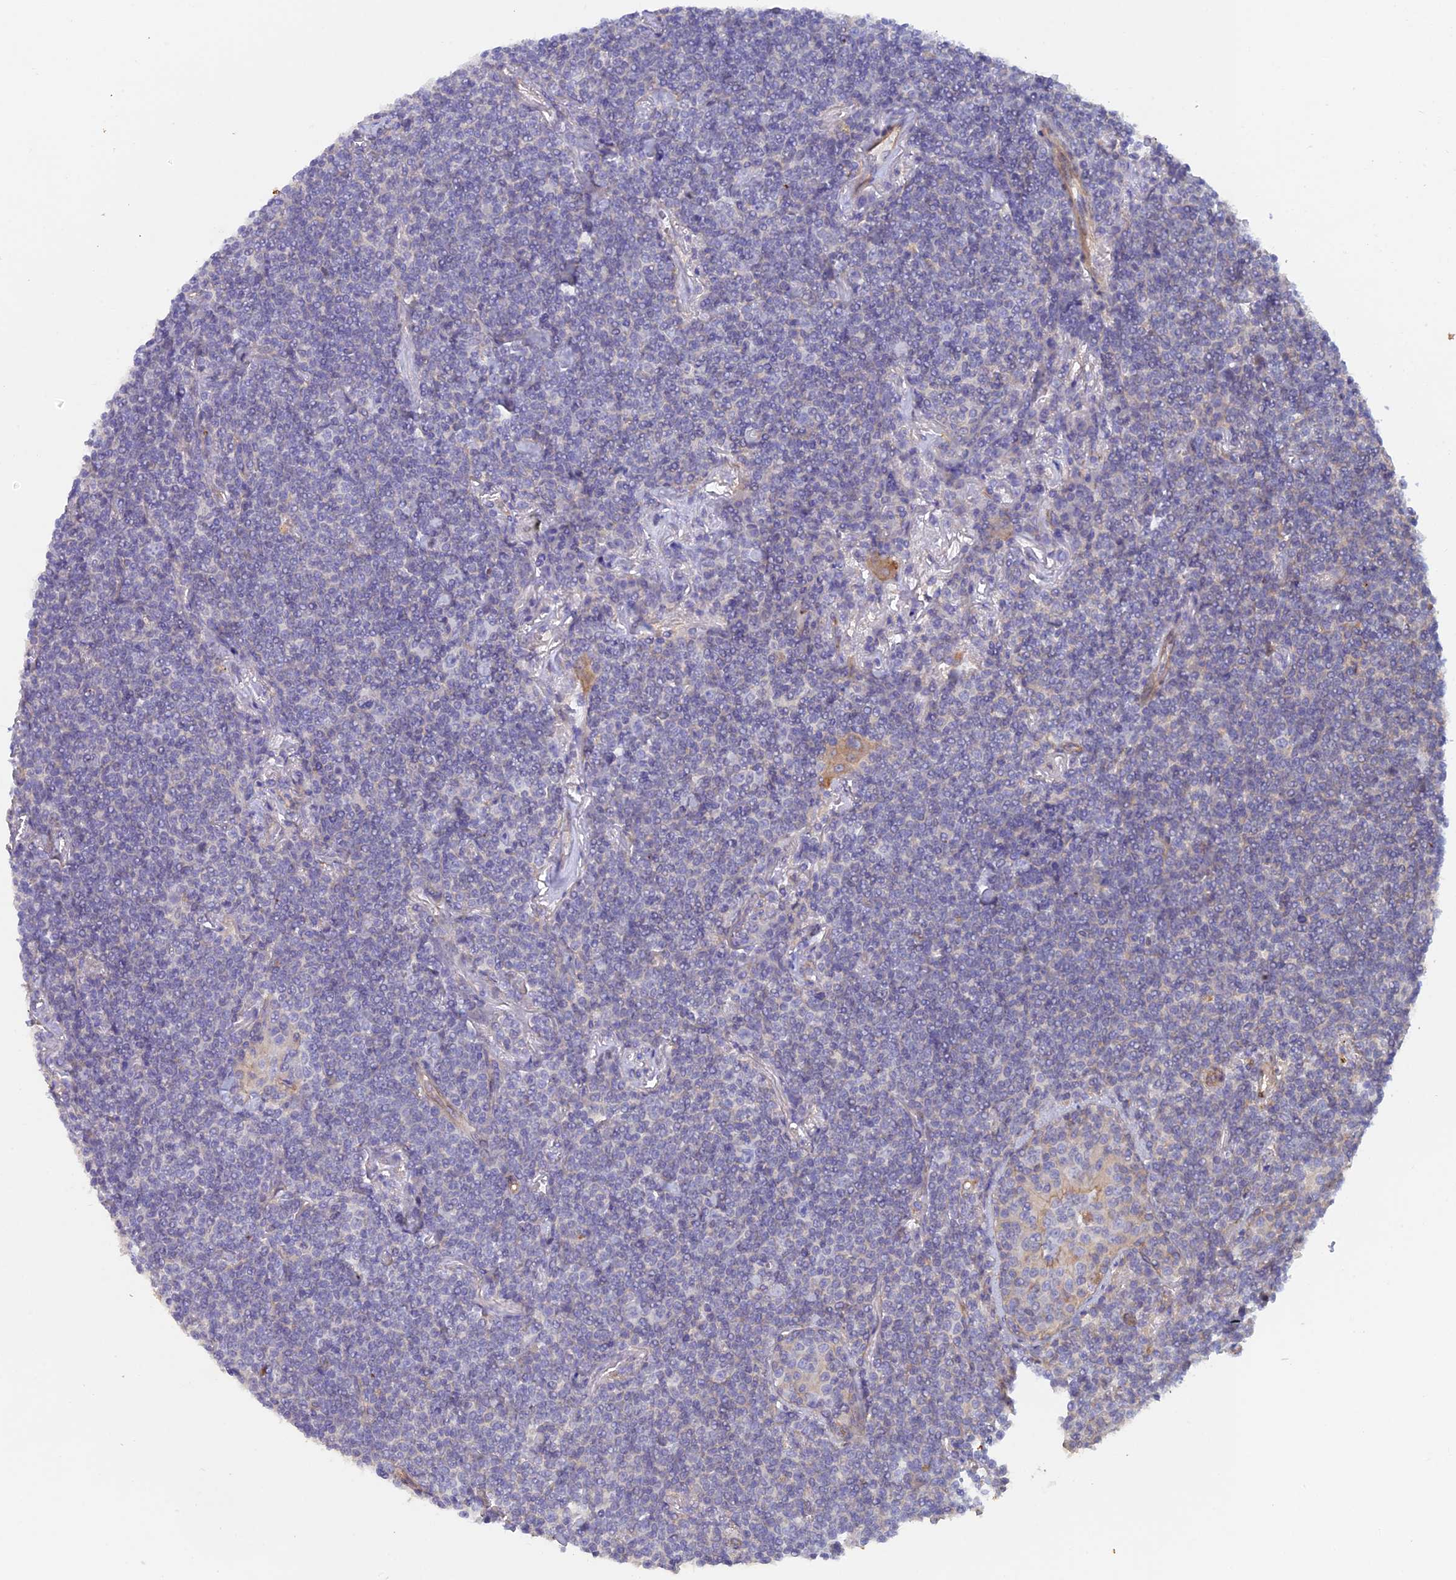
{"staining": {"intensity": "negative", "quantity": "none", "location": "none"}, "tissue": "lymphoma", "cell_type": "Tumor cells", "image_type": "cancer", "snomed": [{"axis": "morphology", "description": "Malignant lymphoma, non-Hodgkin's type, Low grade"}, {"axis": "topography", "description": "Lung"}], "caption": "There is no significant staining in tumor cells of lymphoma.", "gene": "FZR1", "patient": {"sex": "female", "age": 71}}